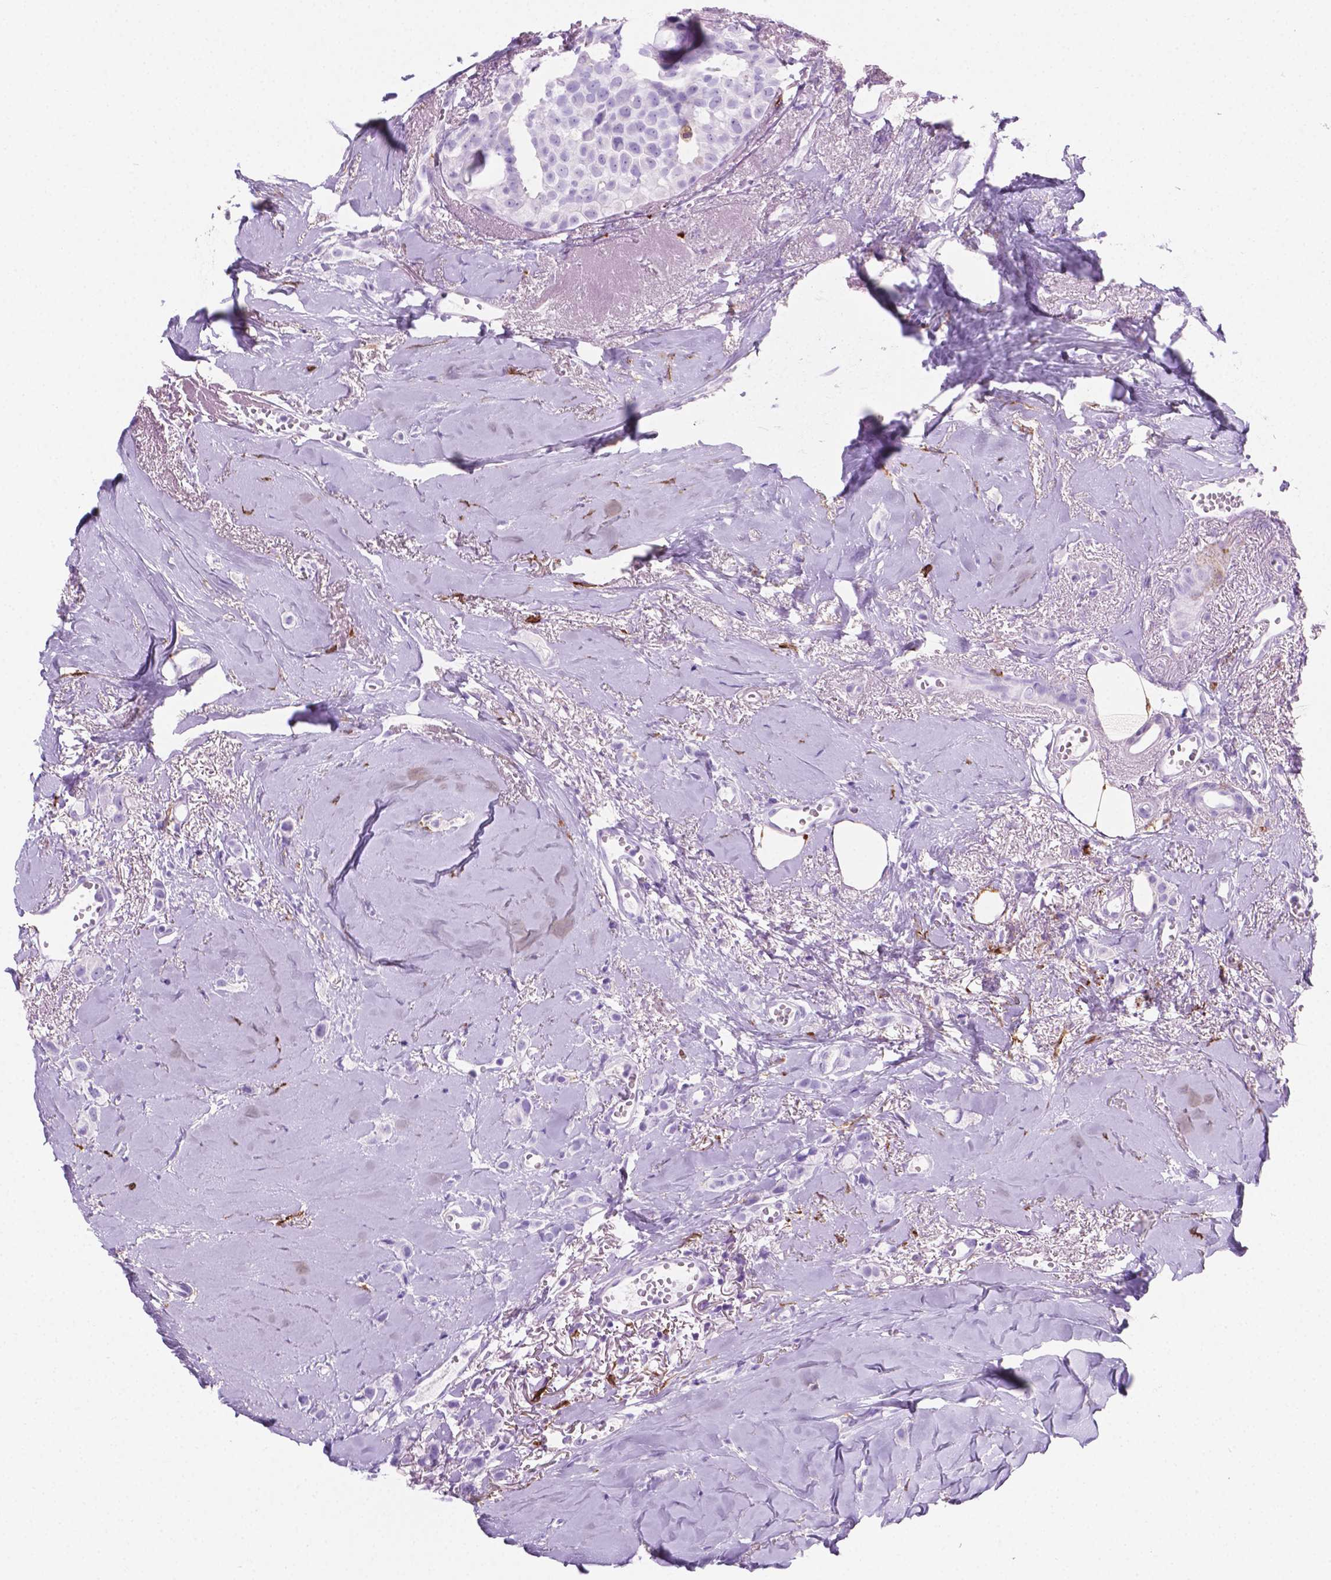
{"staining": {"intensity": "negative", "quantity": "none", "location": "none"}, "tissue": "breast cancer", "cell_type": "Tumor cells", "image_type": "cancer", "snomed": [{"axis": "morphology", "description": "Duct carcinoma"}, {"axis": "topography", "description": "Breast"}], "caption": "Immunohistochemistry (IHC) image of human breast cancer (intraductal carcinoma) stained for a protein (brown), which demonstrates no staining in tumor cells.", "gene": "MACF1", "patient": {"sex": "female", "age": 85}}